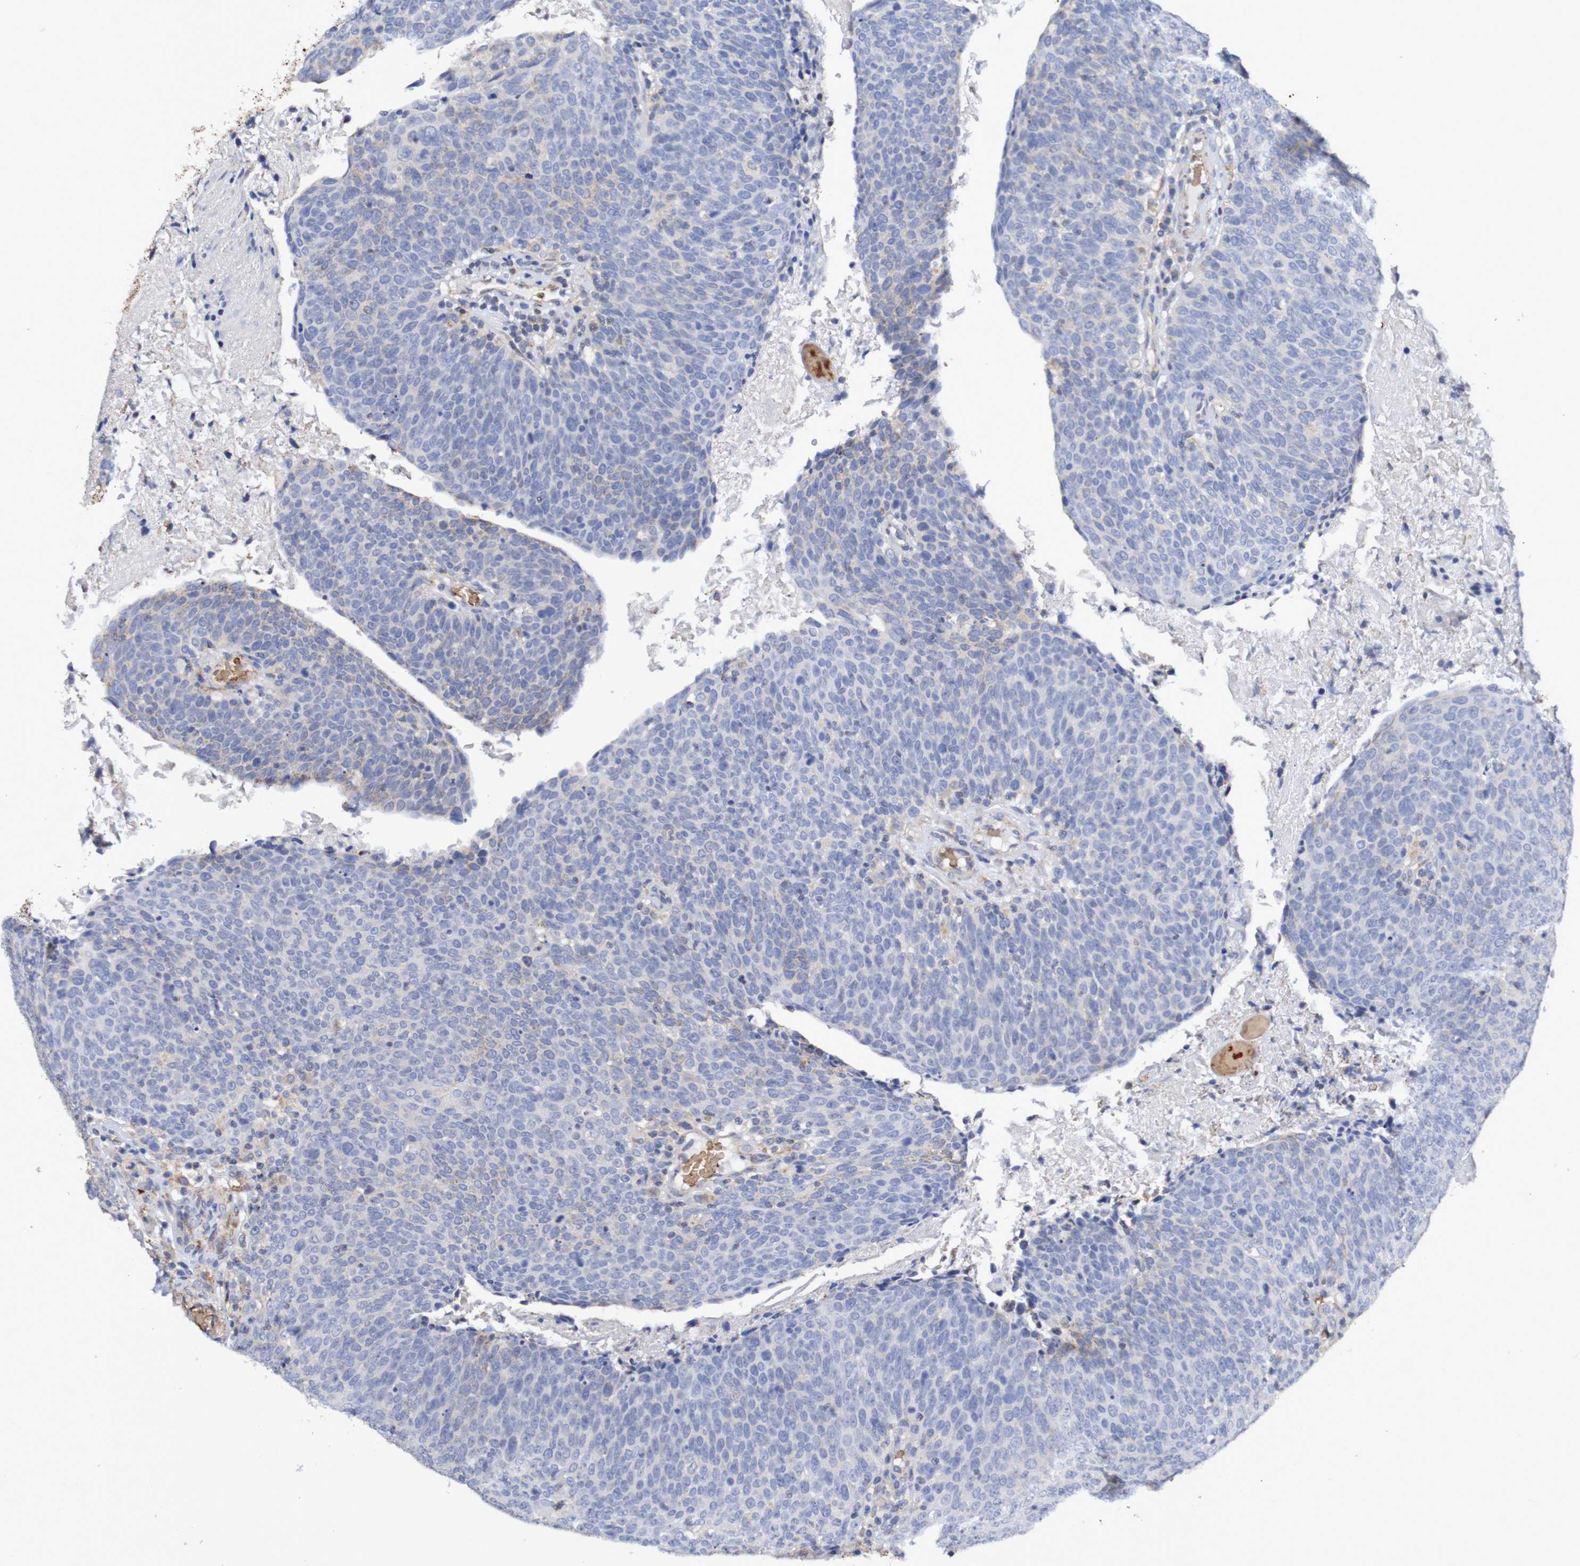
{"staining": {"intensity": "negative", "quantity": "none", "location": "none"}, "tissue": "head and neck cancer", "cell_type": "Tumor cells", "image_type": "cancer", "snomed": [{"axis": "morphology", "description": "Squamous cell carcinoma, NOS"}, {"axis": "morphology", "description": "Squamous cell carcinoma, metastatic, NOS"}, {"axis": "topography", "description": "Lymph node"}, {"axis": "topography", "description": "Head-Neck"}], "caption": "This is a micrograph of immunohistochemistry staining of head and neck cancer, which shows no staining in tumor cells.", "gene": "WNT4", "patient": {"sex": "male", "age": 62}}